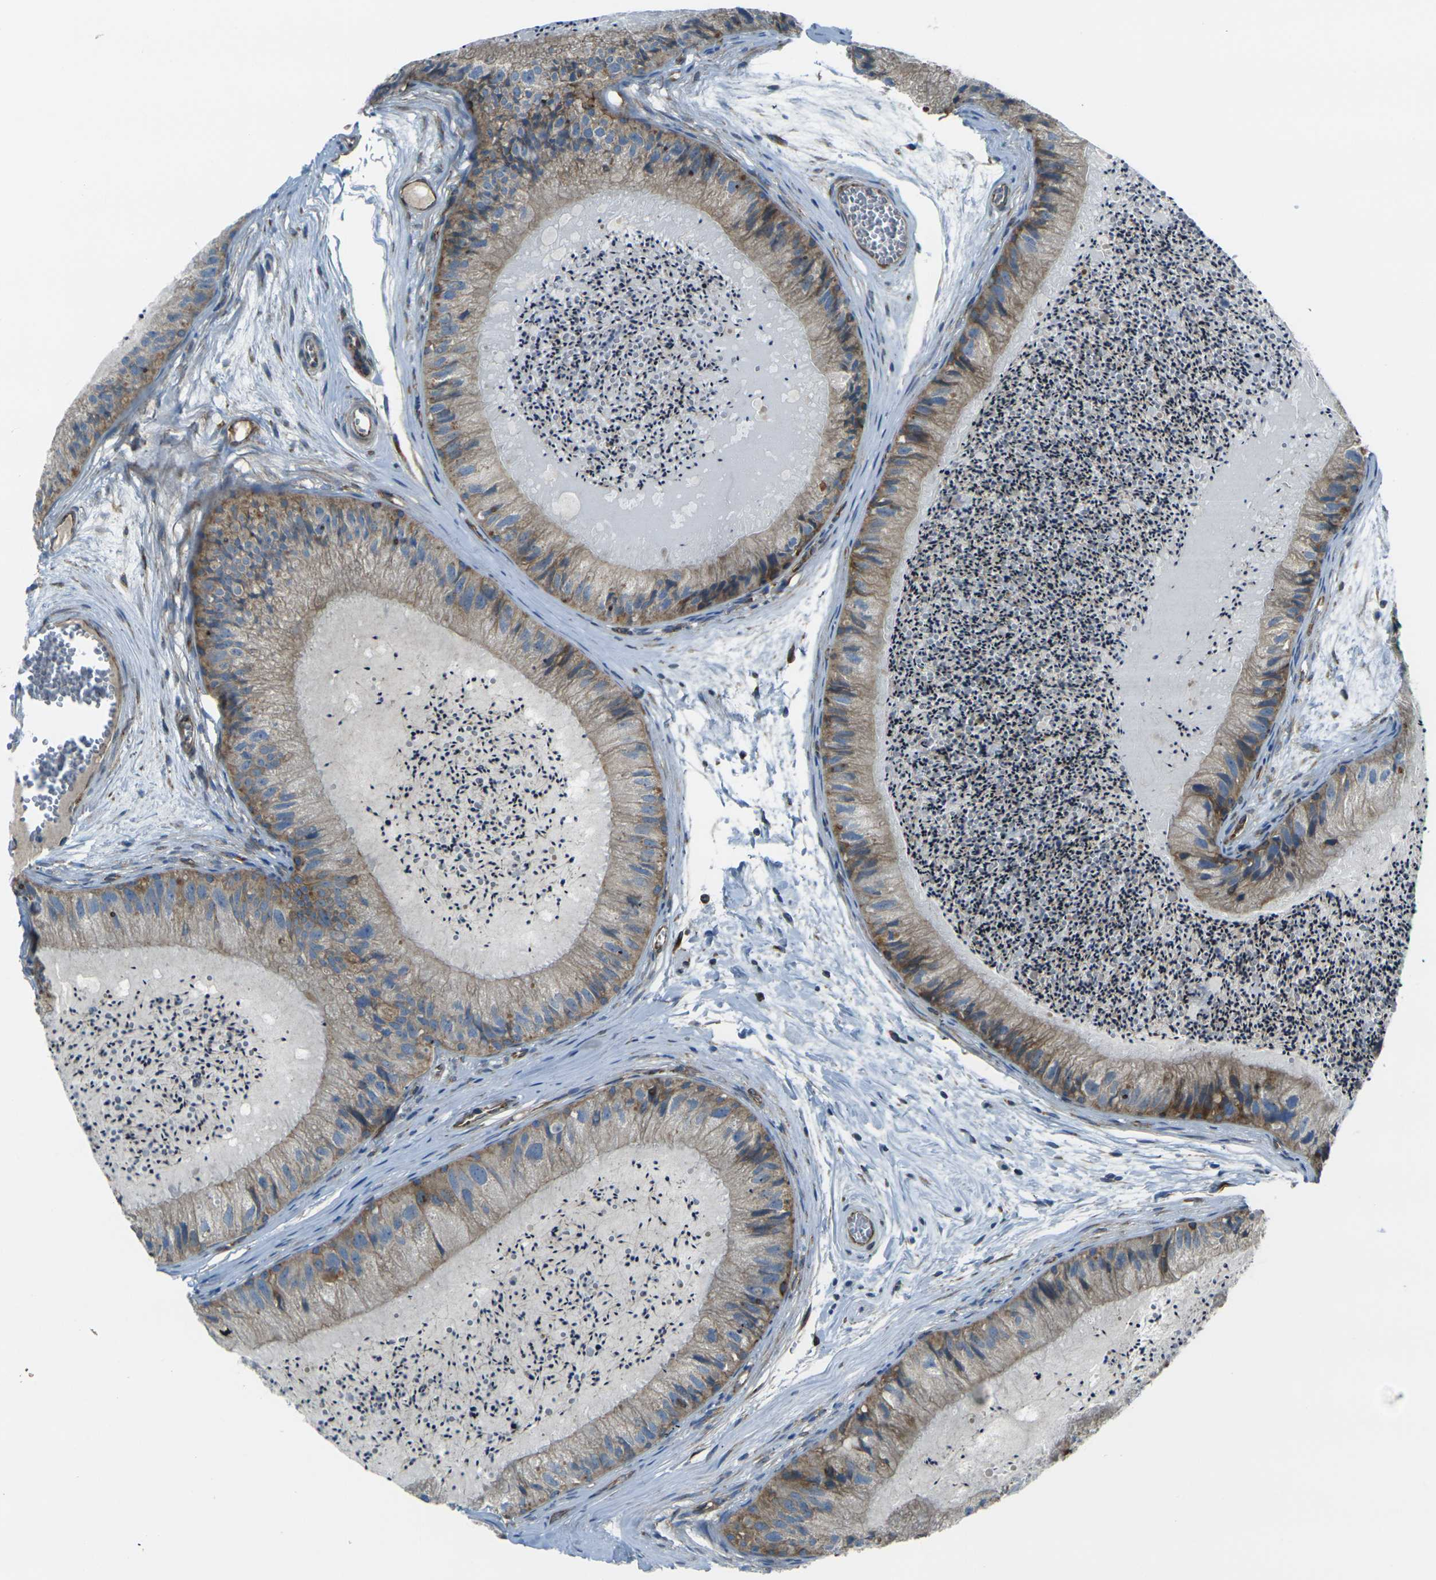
{"staining": {"intensity": "moderate", "quantity": ">75%", "location": "cytoplasmic/membranous"}, "tissue": "epididymis", "cell_type": "Glandular cells", "image_type": "normal", "snomed": [{"axis": "morphology", "description": "Normal tissue, NOS"}, {"axis": "topography", "description": "Epididymis"}], "caption": "Immunohistochemical staining of unremarkable human epididymis exhibits moderate cytoplasmic/membranous protein expression in about >75% of glandular cells.", "gene": "CELSR2", "patient": {"sex": "male", "age": 31}}